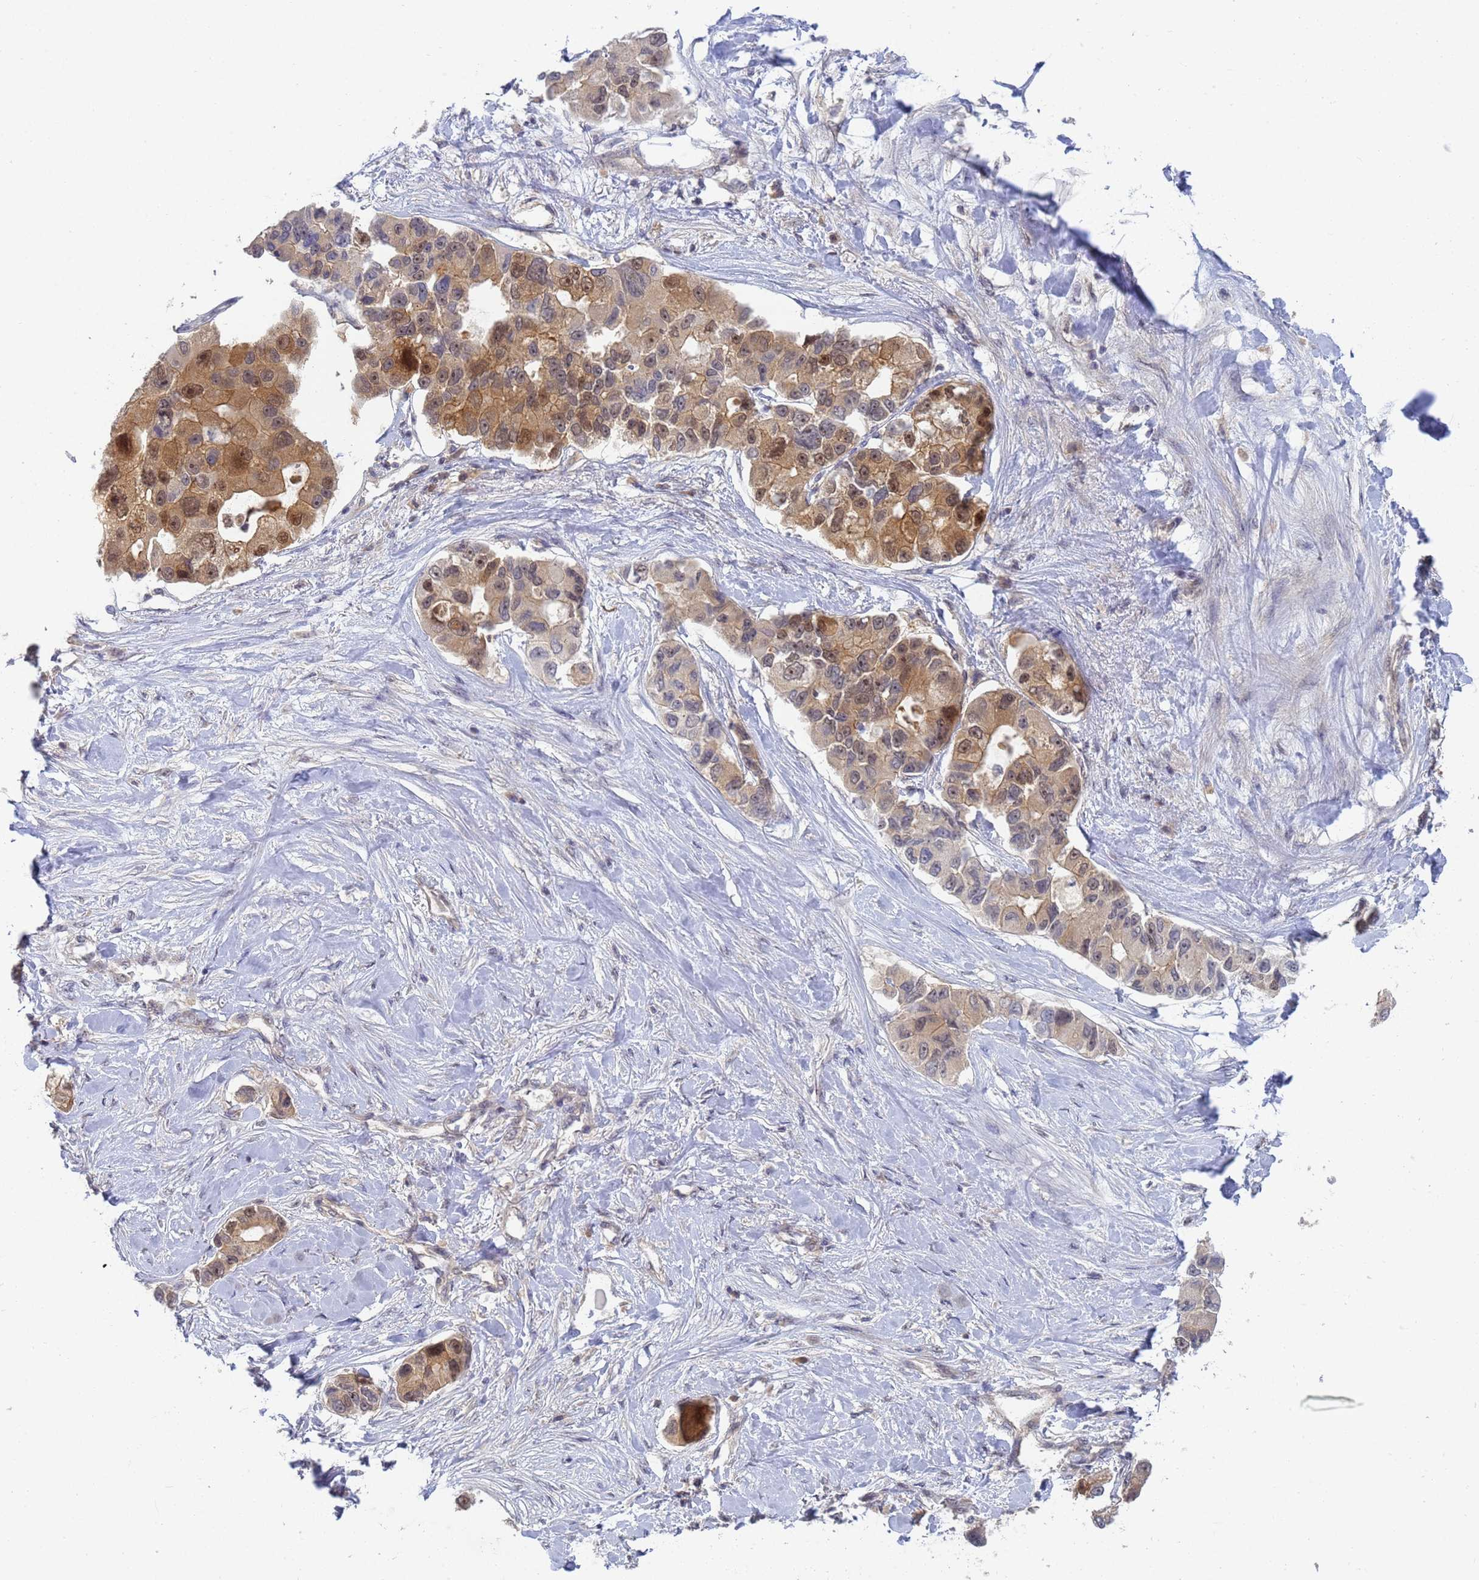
{"staining": {"intensity": "moderate", "quantity": ">75%", "location": "cytoplasmic/membranous,nuclear"}, "tissue": "lung cancer", "cell_type": "Tumor cells", "image_type": "cancer", "snomed": [{"axis": "morphology", "description": "Adenocarcinoma, NOS"}, {"axis": "topography", "description": "Lung"}], "caption": "Immunohistochemical staining of human lung adenocarcinoma displays medium levels of moderate cytoplasmic/membranous and nuclear positivity in approximately >75% of tumor cells.", "gene": "SHARPIN", "patient": {"sex": "female", "age": 54}}